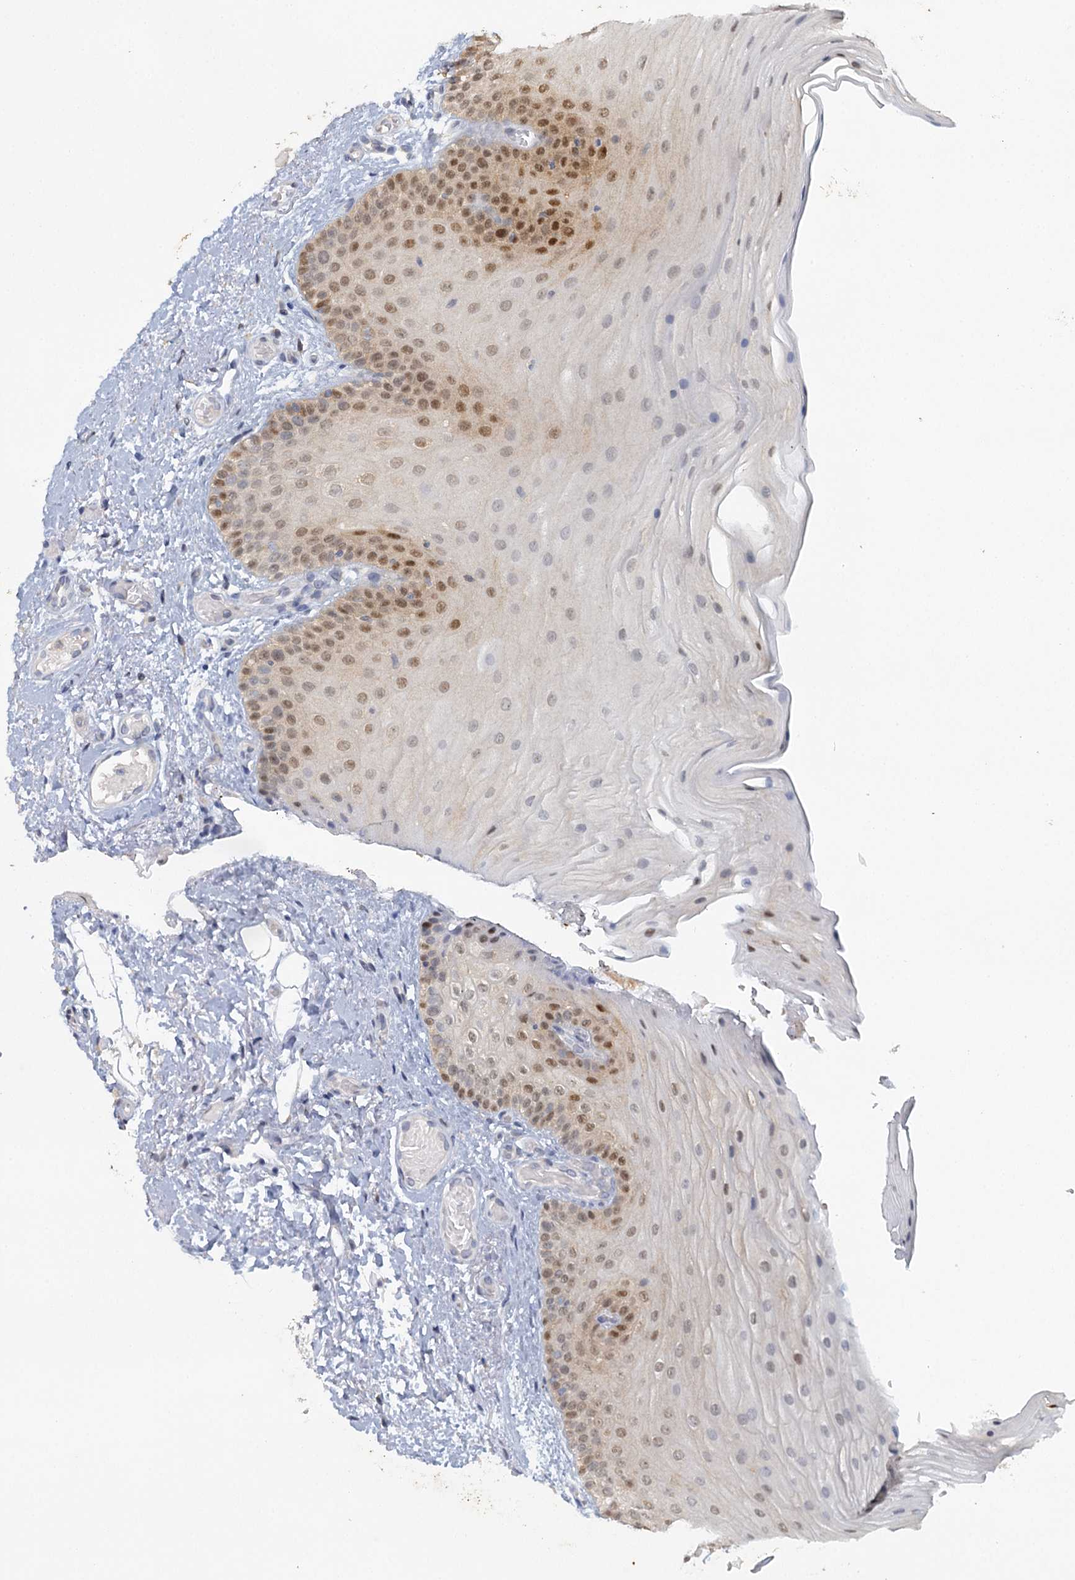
{"staining": {"intensity": "moderate", "quantity": ">75%", "location": "nuclear"}, "tissue": "oral mucosa", "cell_type": "Squamous epithelial cells", "image_type": "normal", "snomed": [{"axis": "morphology", "description": "Normal tissue, NOS"}, {"axis": "topography", "description": "Oral tissue"}], "caption": "Protein staining of unremarkable oral mucosa displays moderate nuclear staining in about >75% of squamous epithelial cells. (Stains: DAB (3,3'-diaminobenzidine) in brown, nuclei in blue, Microscopy: brightfield microscopy at high magnification).", "gene": "MYO7B", "patient": {"sex": "male", "age": 68}}